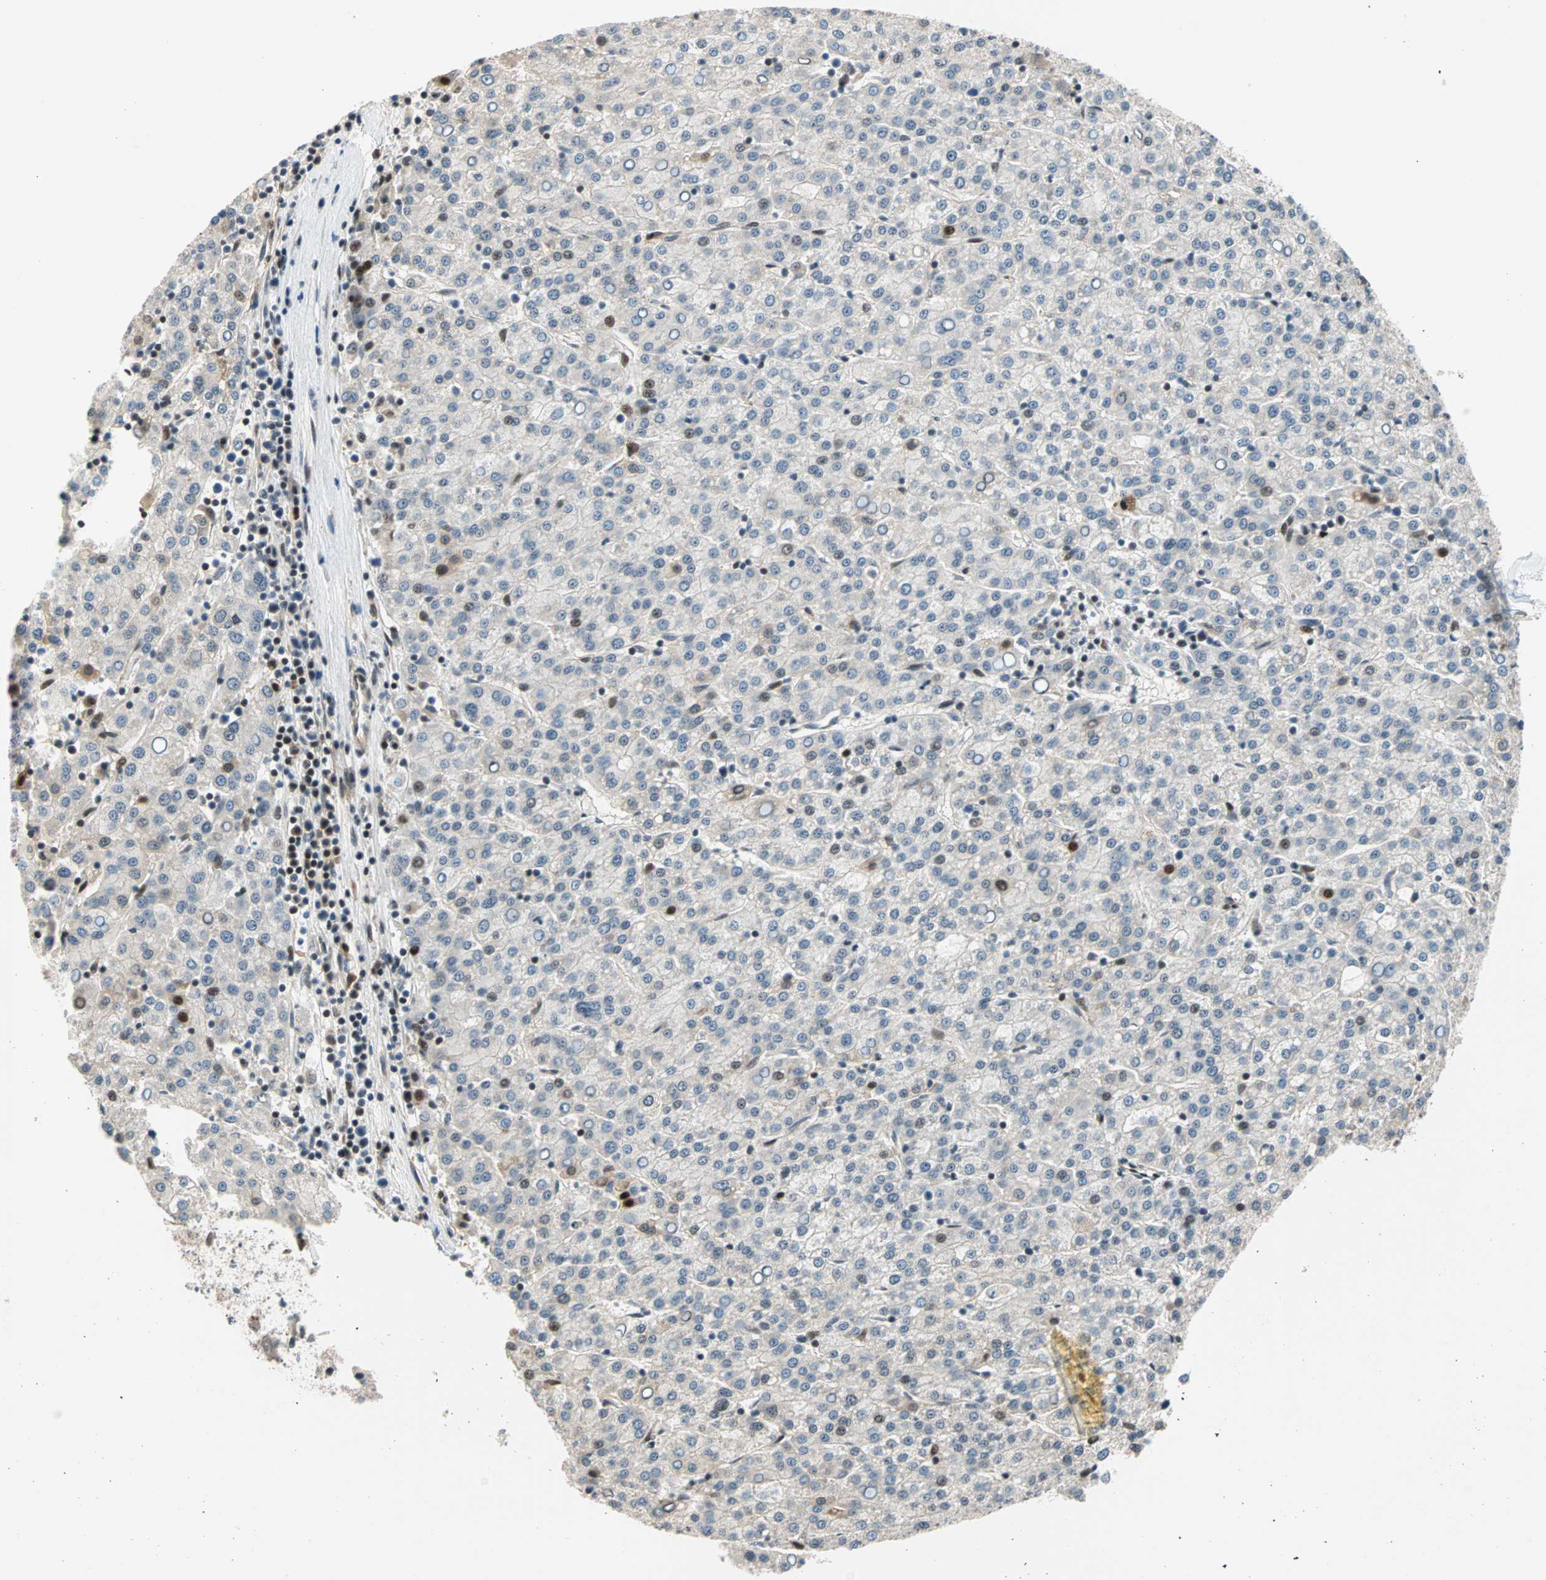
{"staining": {"intensity": "weak", "quantity": "<25%", "location": "cytoplasmic/membranous,nuclear"}, "tissue": "liver cancer", "cell_type": "Tumor cells", "image_type": "cancer", "snomed": [{"axis": "morphology", "description": "Carcinoma, Hepatocellular, NOS"}, {"axis": "topography", "description": "Liver"}], "caption": "Tumor cells are negative for protein expression in human liver cancer.", "gene": "HECW1", "patient": {"sex": "female", "age": 58}}